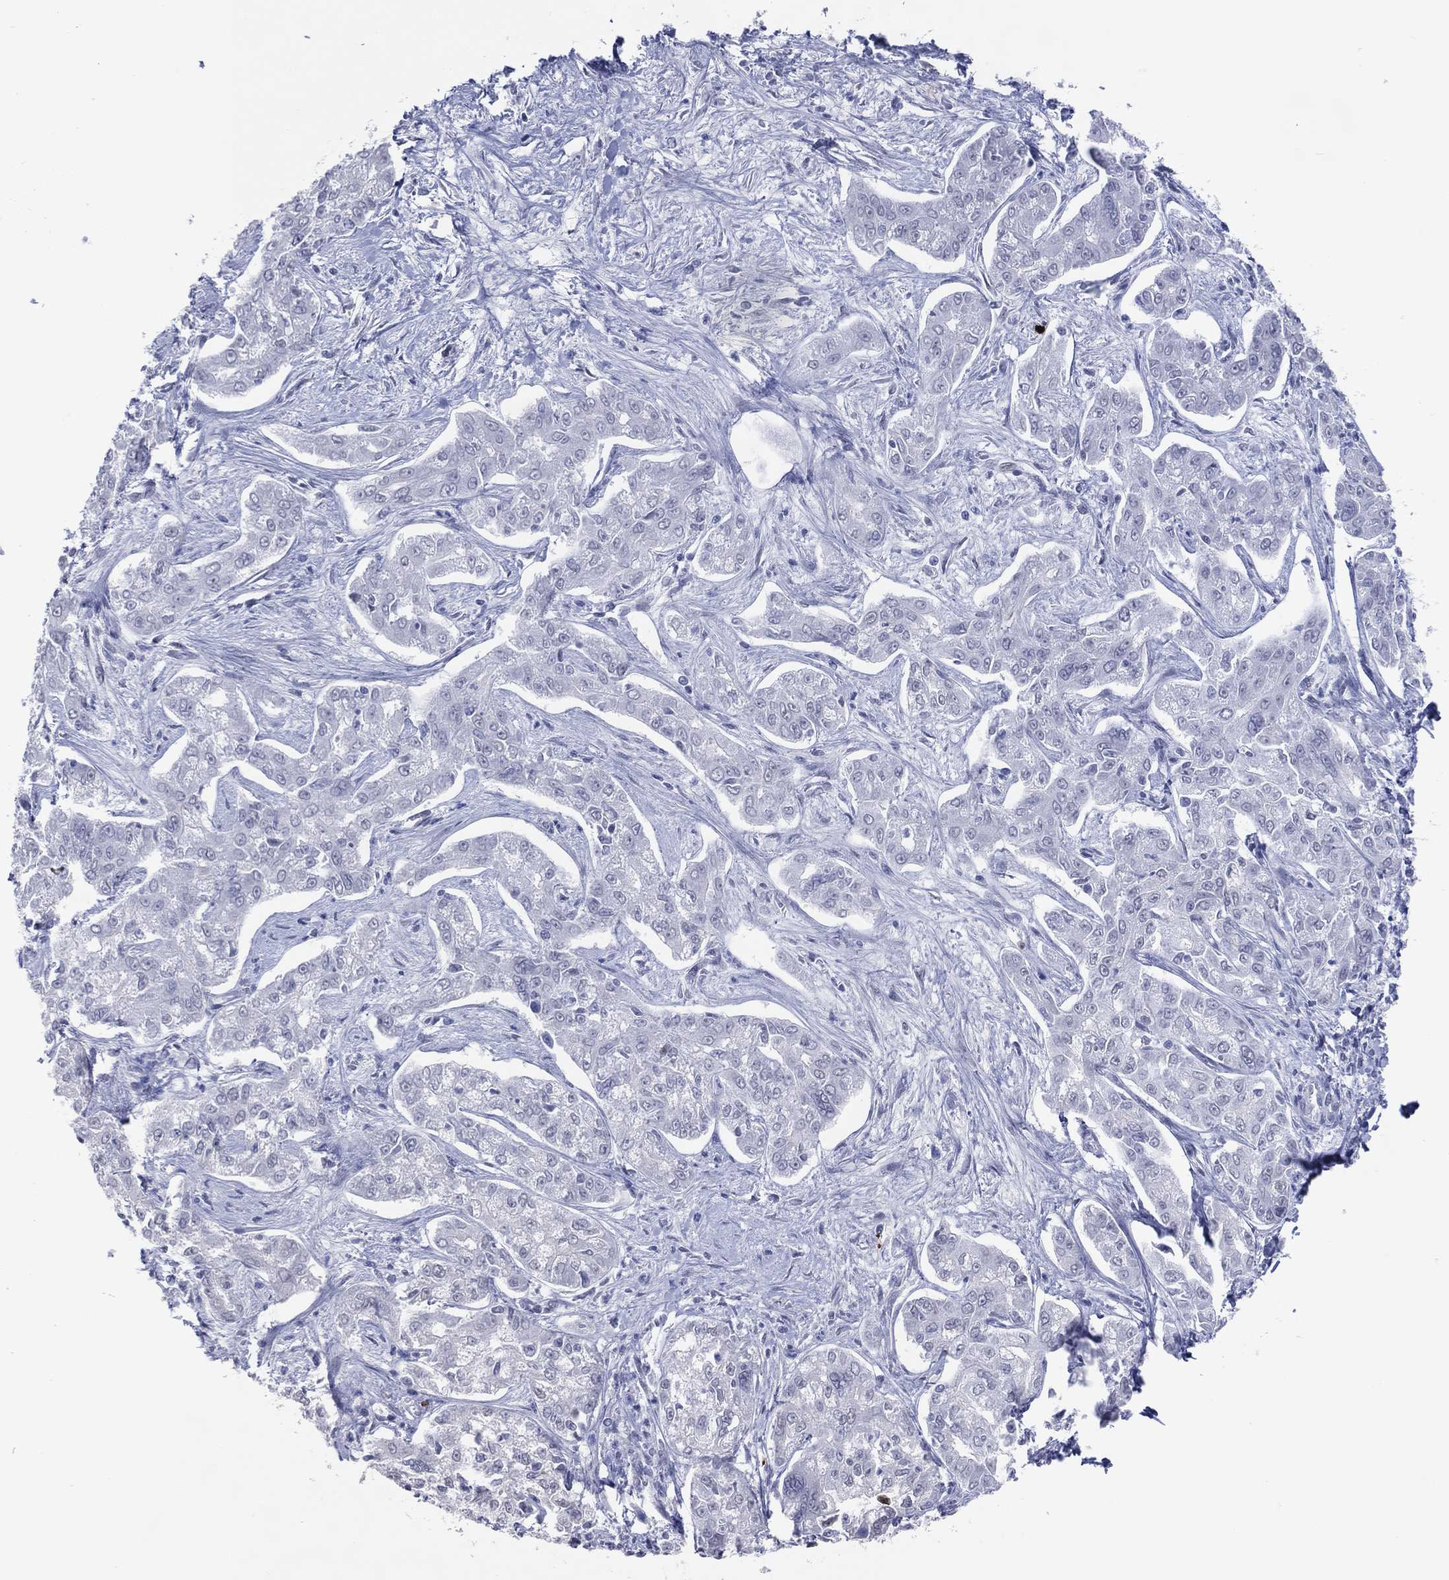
{"staining": {"intensity": "negative", "quantity": "none", "location": "none"}, "tissue": "liver cancer", "cell_type": "Tumor cells", "image_type": "cancer", "snomed": [{"axis": "morphology", "description": "Cholangiocarcinoma"}, {"axis": "topography", "description": "Liver"}], "caption": "There is no significant staining in tumor cells of liver cancer (cholangiocarcinoma). (DAB IHC with hematoxylin counter stain).", "gene": "CFAP58", "patient": {"sex": "female", "age": 47}}